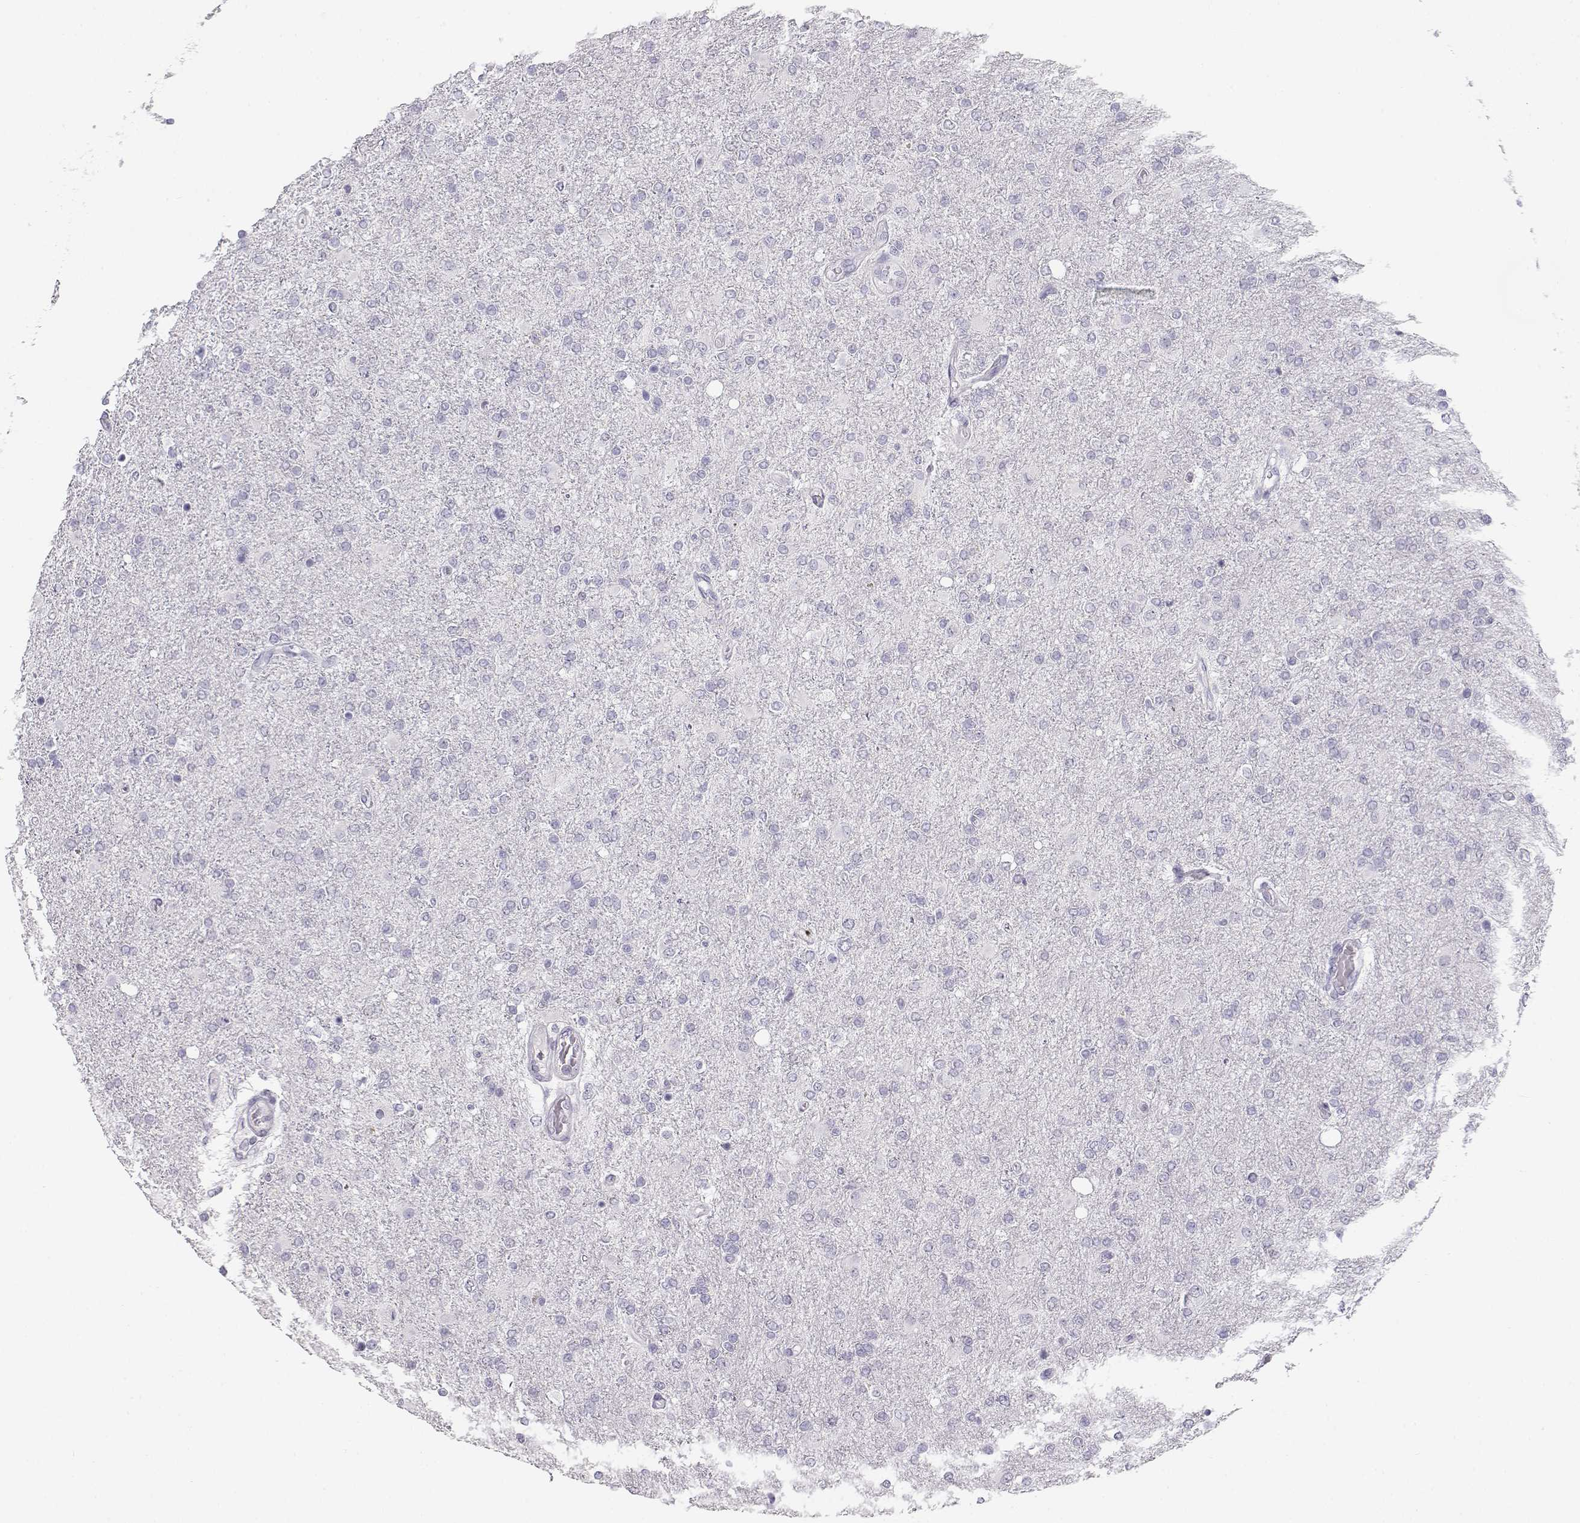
{"staining": {"intensity": "negative", "quantity": "none", "location": "none"}, "tissue": "glioma", "cell_type": "Tumor cells", "image_type": "cancer", "snomed": [{"axis": "morphology", "description": "Glioma, malignant, High grade"}, {"axis": "topography", "description": "Cerebral cortex"}], "caption": "This is an immunohistochemistry (IHC) image of malignant high-grade glioma. There is no positivity in tumor cells.", "gene": "NUTM1", "patient": {"sex": "male", "age": 70}}